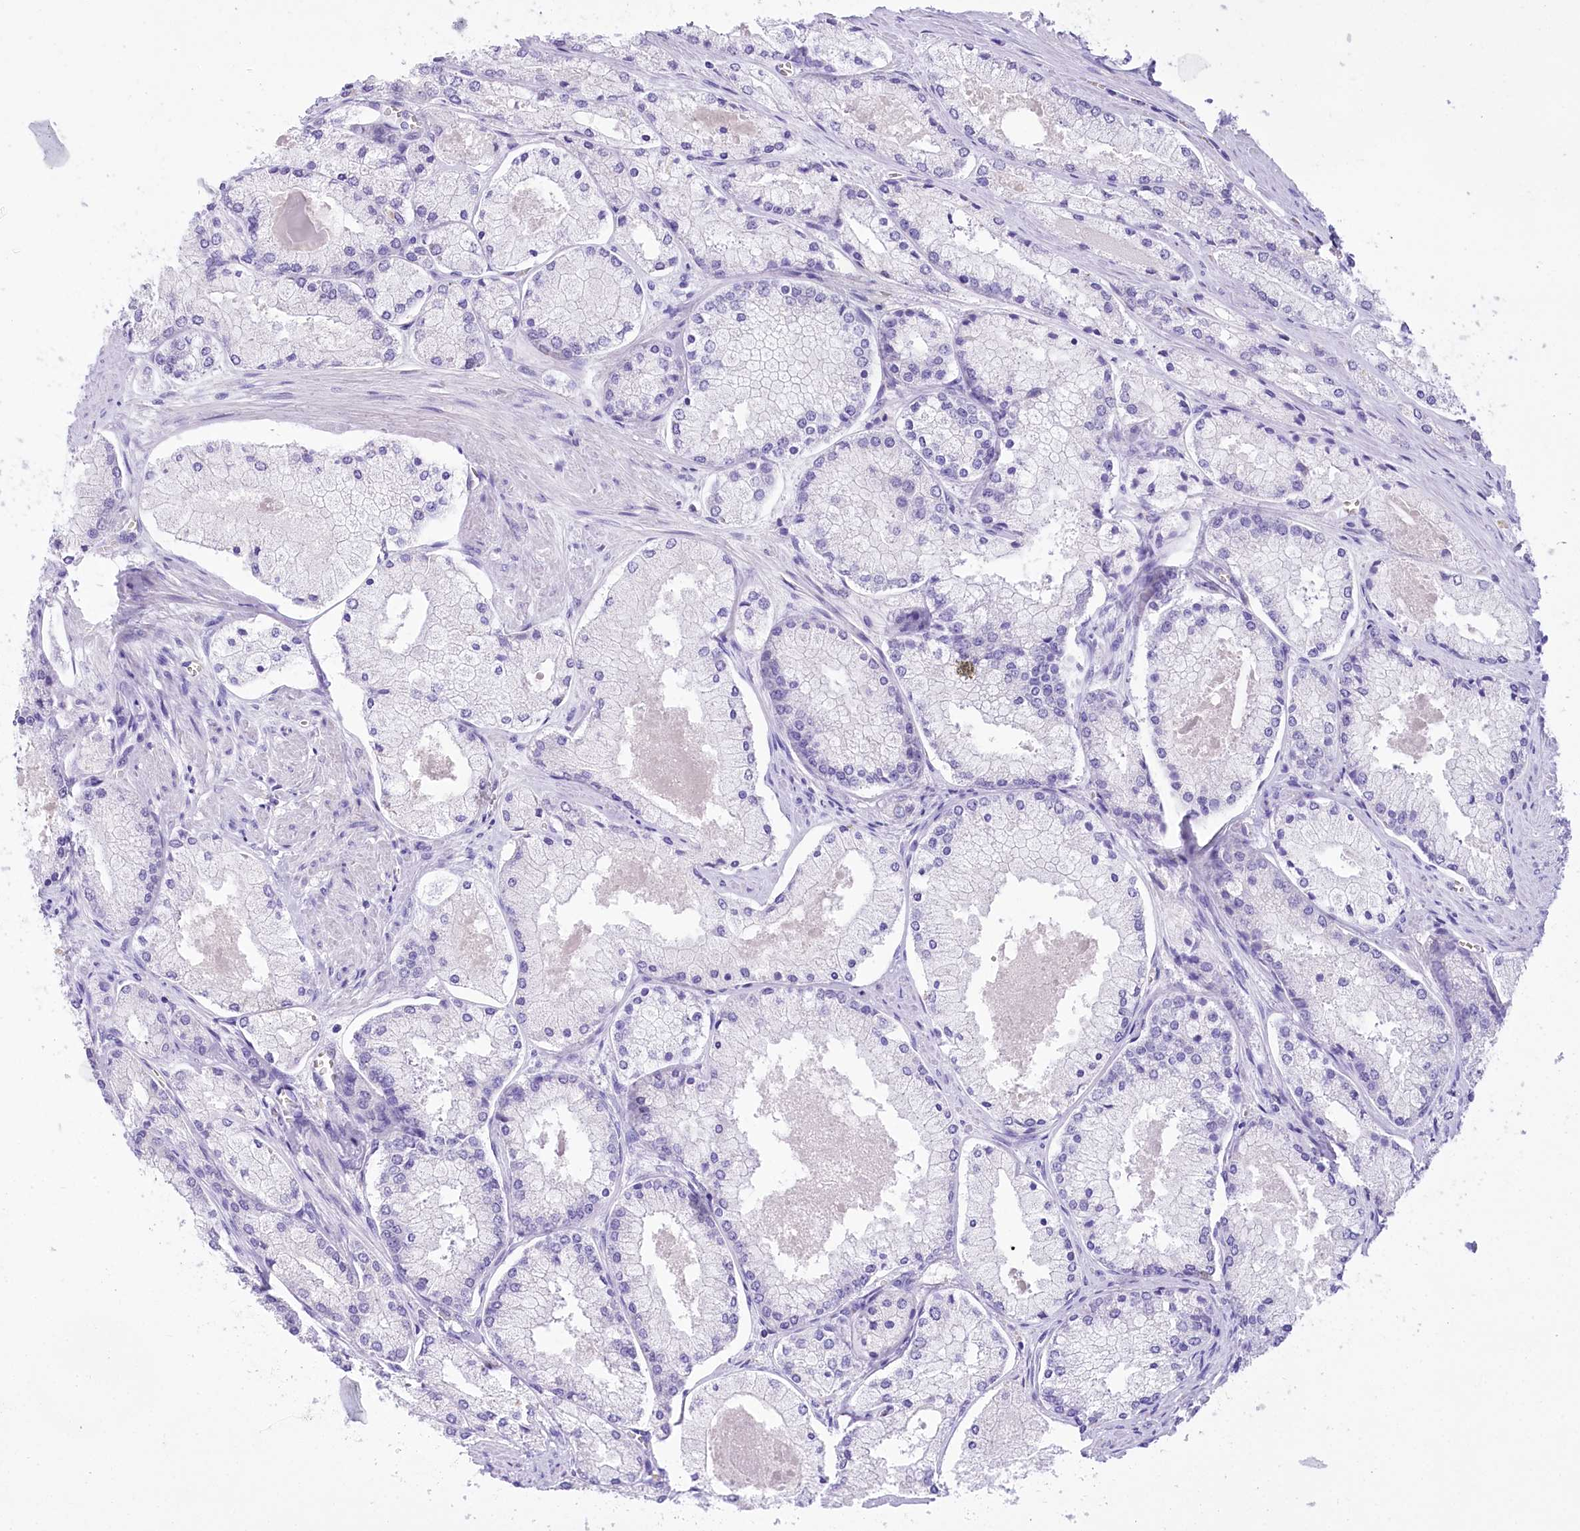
{"staining": {"intensity": "negative", "quantity": "none", "location": "none"}, "tissue": "prostate cancer", "cell_type": "Tumor cells", "image_type": "cancer", "snomed": [{"axis": "morphology", "description": "Adenocarcinoma, Low grade"}, {"axis": "topography", "description": "Prostate"}], "caption": "Prostate cancer (adenocarcinoma (low-grade)) was stained to show a protein in brown. There is no significant expression in tumor cells.", "gene": "PBLD", "patient": {"sex": "male", "age": 74}}